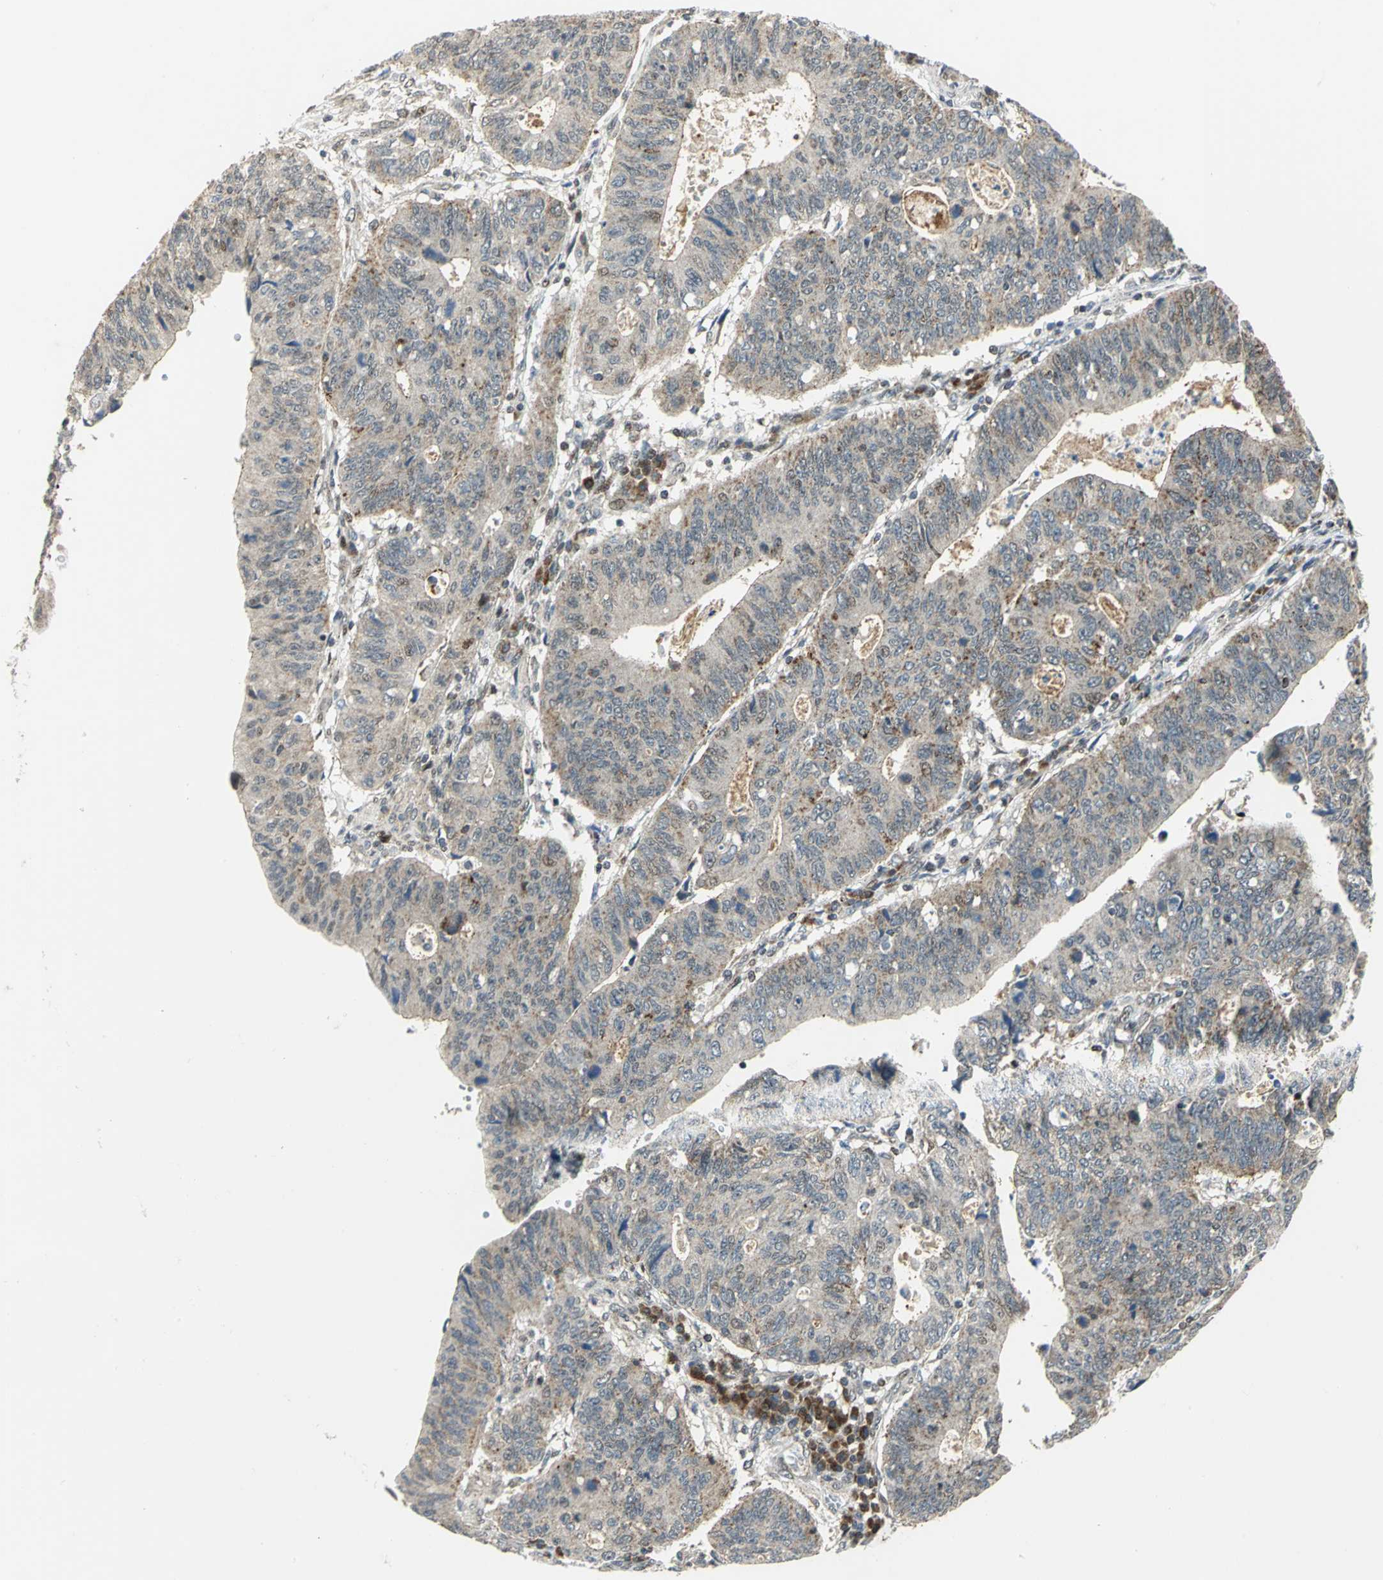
{"staining": {"intensity": "weak", "quantity": ">75%", "location": "cytoplasmic/membranous"}, "tissue": "stomach cancer", "cell_type": "Tumor cells", "image_type": "cancer", "snomed": [{"axis": "morphology", "description": "Adenocarcinoma, NOS"}, {"axis": "topography", "description": "Stomach"}], "caption": "Immunohistochemistry histopathology image of human stomach cancer (adenocarcinoma) stained for a protein (brown), which displays low levels of weak cytoplasmic/membranous staining in about >75% of tumor cells.", "gene": "ATP6V1A", "patient": {"sex": "male", "age": 59}}